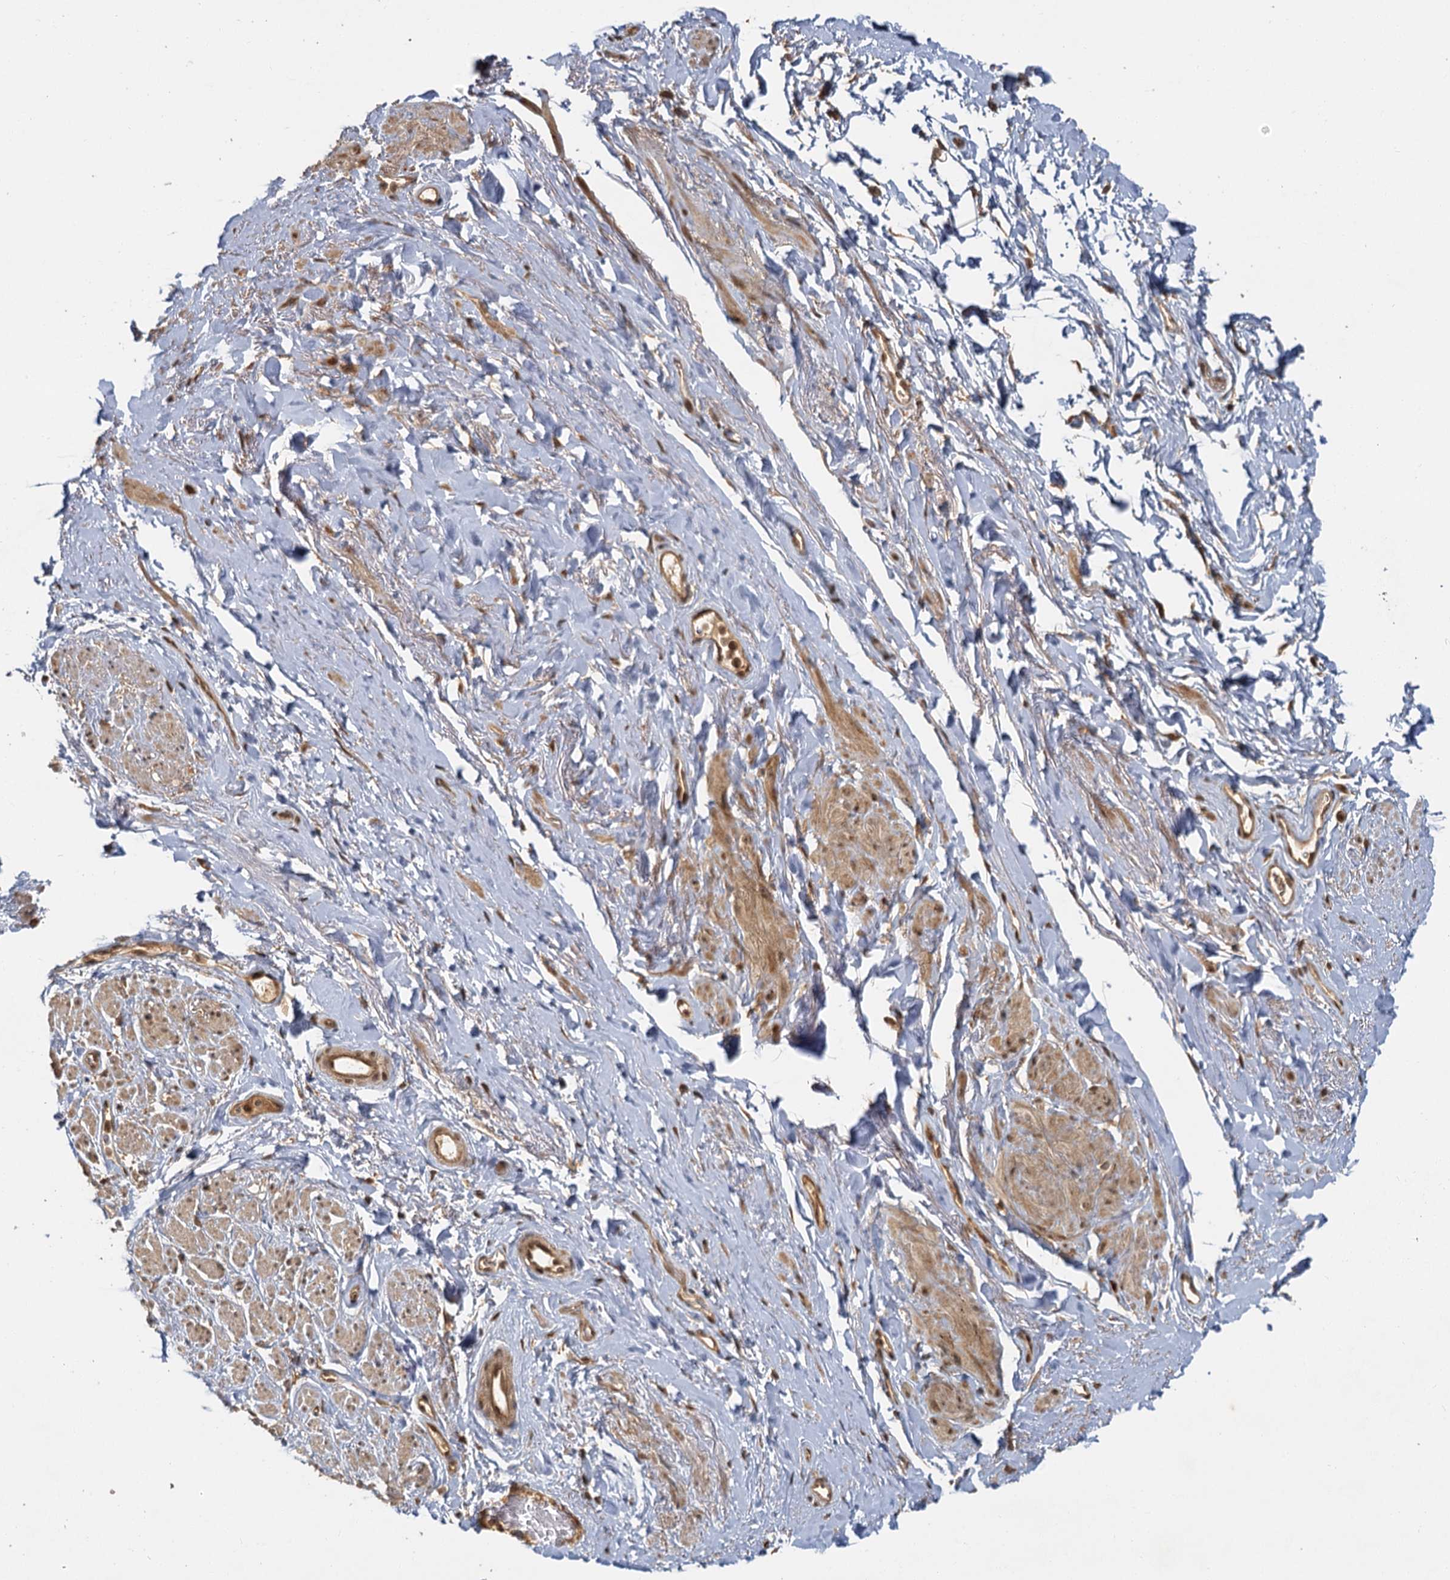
{"staining": {"intensity": "moderate", "quantity": "25%-75%", "location": "cytoplasmic/membranous,nuclear"}, "tissue": "smooth muscle", "cell_type": "Smooth muscle cells", "image_type": "normal", "snomed": [{"axis": "morphology", "description": "Normal tissue, NOS"}, {"axis": "topography", "description": "Smooth muscle"}, {"axis": "topography", "description": "Peripheral nerve tissue"}], "caption": "Protein staining of benign smooth muscle demonstrates moderate cytoplasmic/membranous,nuclear expression in approximately 25%-75% of smooth muscle cells.", "gene": "ZNF549", "patient": {"sex": "male", "age": 69}}